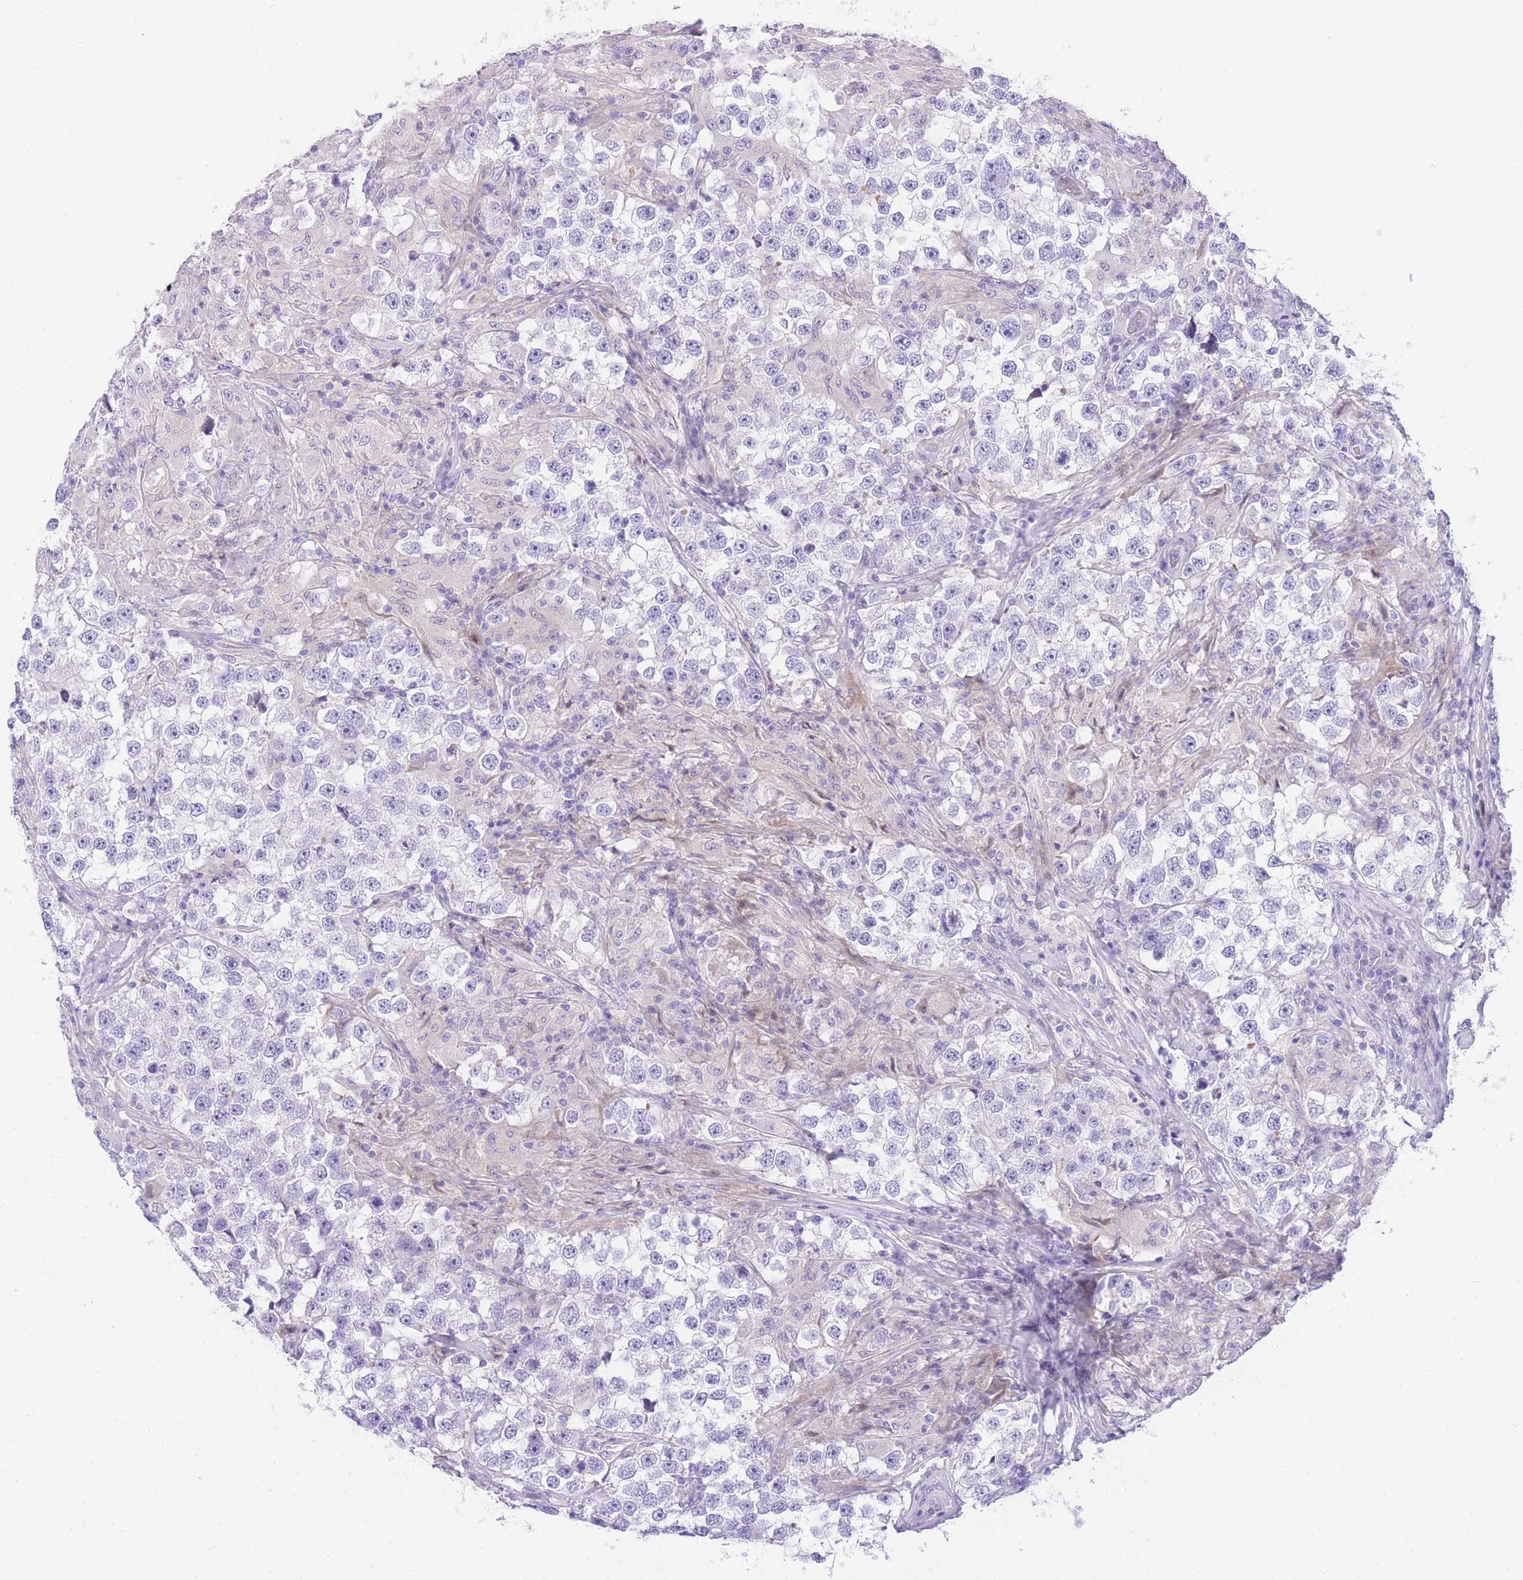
{"staining": {"intensity": "negative", "quantity": "none", "location": "none"}, "tissue": "testis cancer", "cell_type": "Tumor cells", "image_type": "cancer", "snomed": [{"axis": "morphology", "description": "Seminoma, NOS"}, {"axis": "topography", "description": "Testis"}], "caption": "The histopathology image exhibits no staining of tumor cells in testis seminoma.", "gene": "TIFAB", "patient": {"sex": "male", "age": 46}}